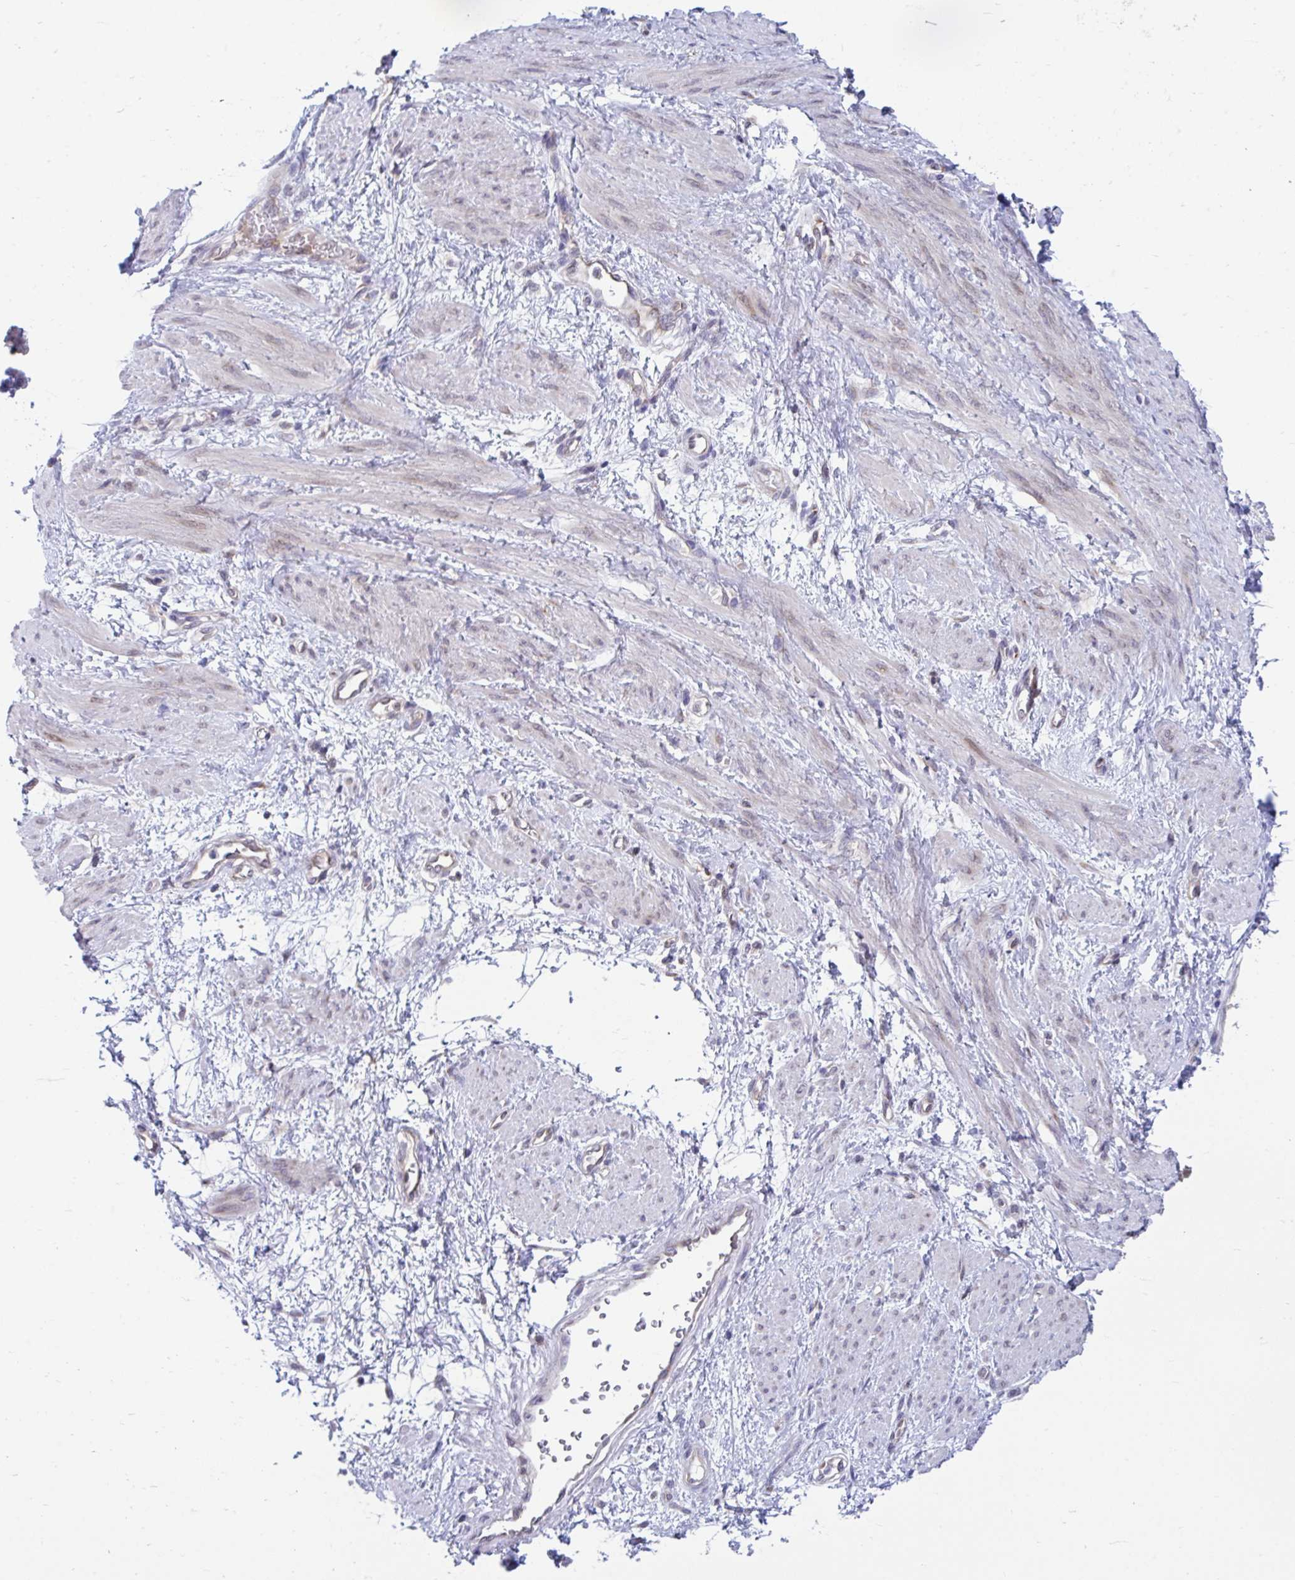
{"staining": {"intensity": "weak", "quantity": "<25%", "location": "nuclear"}, "tissue": "smooth muscle", "cell_type": "Smooth muscle cells", "image_type": "normal", "snomed": [{"axis": "morphology", "description": "Normal tissue, NOS"}, {"axis": "topography", "description": "Smooth muscle"}, {"axis": "topography", "description": "Uterus"}], "caption": "Image shows no protein expression in smooth muscle cells of normal smooth muscle.", "gene": "SELENON", "patient": {"sex": "female", "age": 39}}